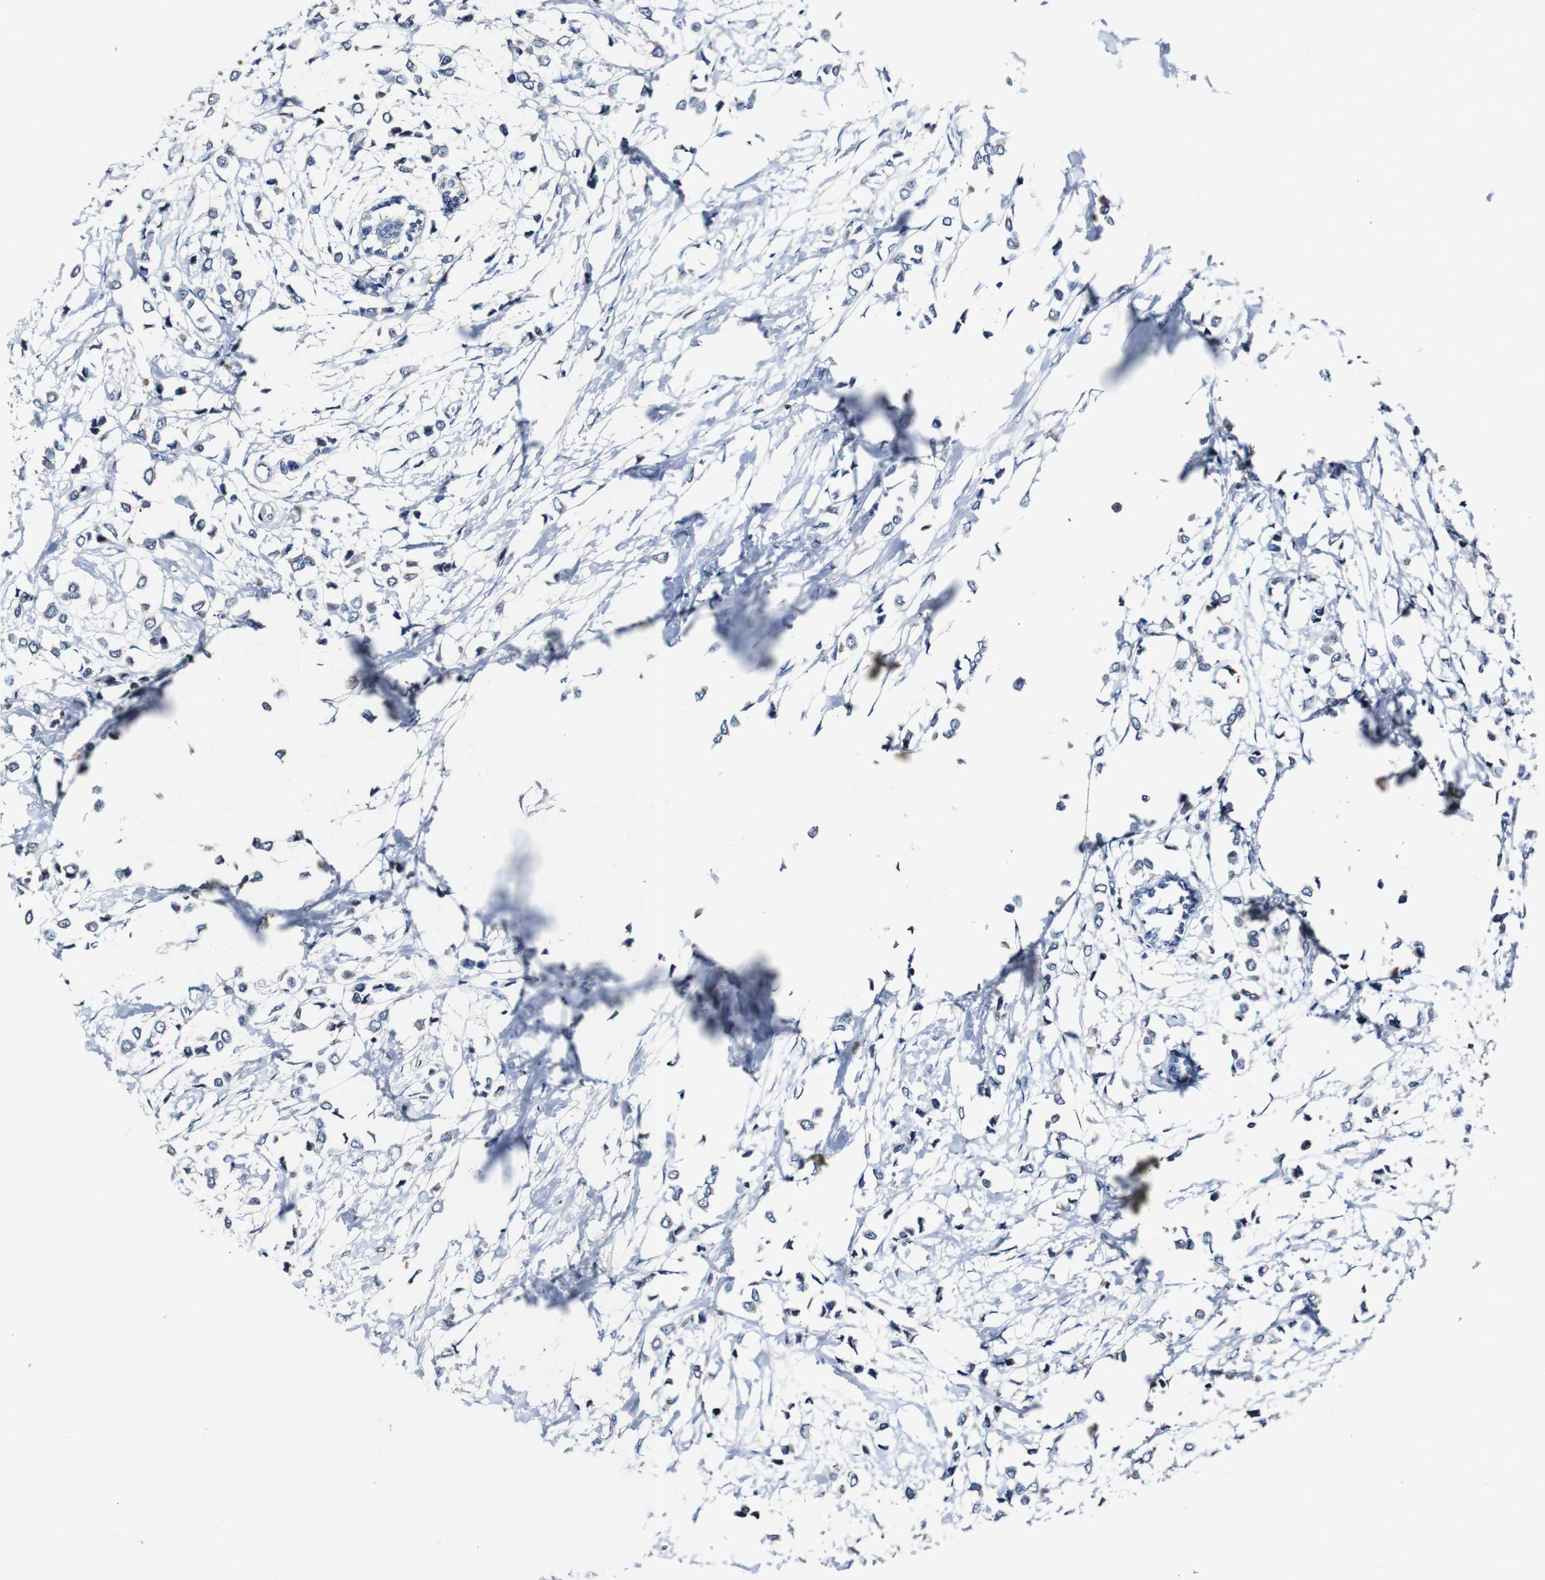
{"staining": {"intensity": "negative", "quantity": "none", "location": "none"}, "tissue": "breast cancer", "cell_type": "Tumor cells", "image_type": "cancer", "snomed": [{"axis": "morphology", "description": "Lobular carcinoma"}, {"axis": "topography", "description": "Breast"}], "caption": "IHC image of breast cancer stained for a protein (brown), which reveals no expression in tumor cells.", "gene": "GRAMD1A", "patient": {"sex": "female", "age": 51}}